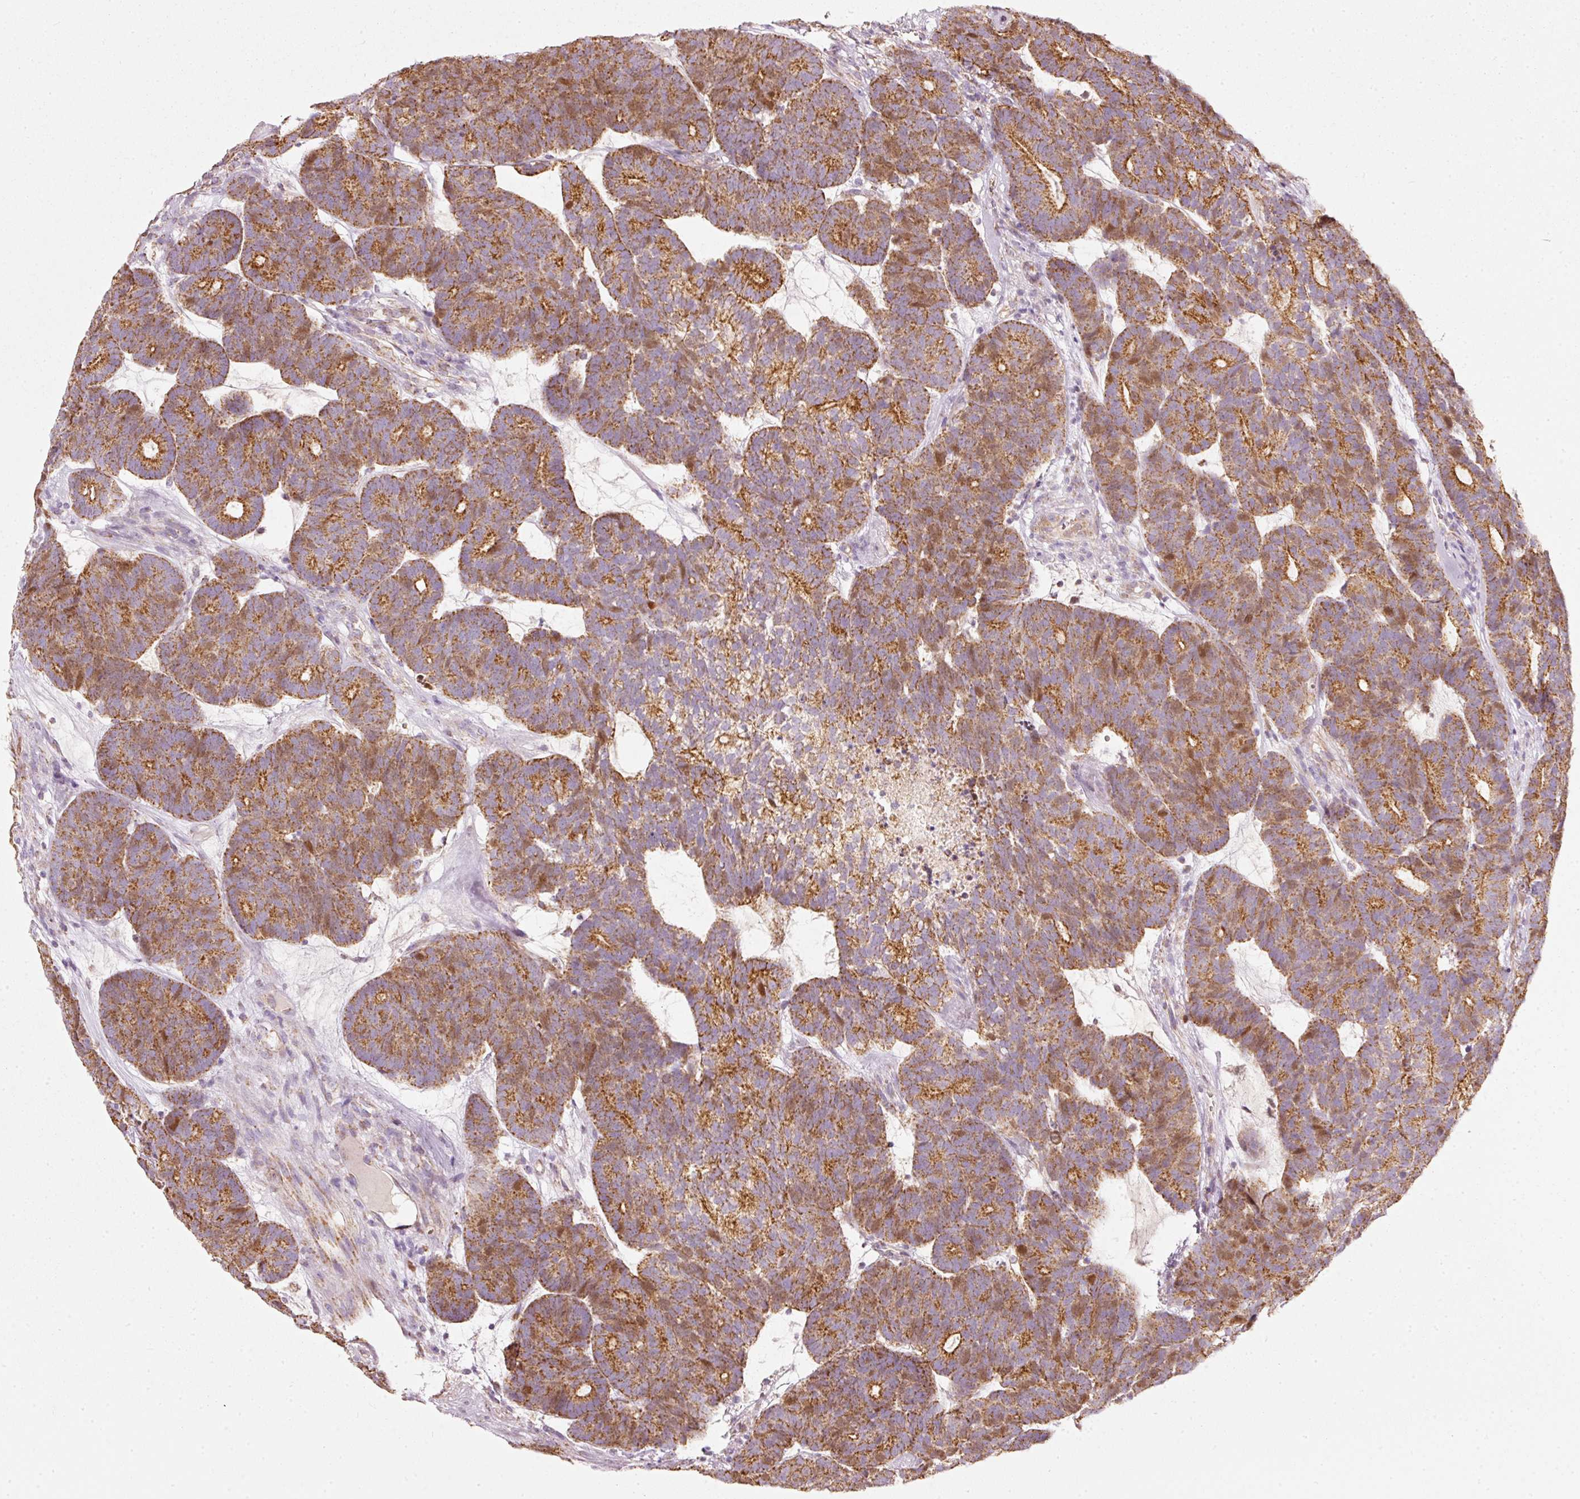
{"staining": {"intensity": "moderate", "quantity": ">75%", "location": "cytoplasmic/membranous,nuclear"}, "tissue": "head and neck cancer", "cell_type": "Tumor cells", "image_type": "cancer", "snomed": [{"axis": "morphology", "description": "Adenocarcinoma, NOS"}, {"axis": "topography", "description": "Head-Neck"}], "caption": "IHC (DAB (3,3'-diaminobenzidine)) staining of adenocarcinoma (head and neck) exhibits moderate cytoplasmic/membranous and nuclear protein staining in about >75% of tumor cells. (Stains: DAB in brown, nuclei in blue, Microscopy: brightfield microscopy at high magnification).", "gene": "DUT", "patient": {"sex": "female", "age": 81}}